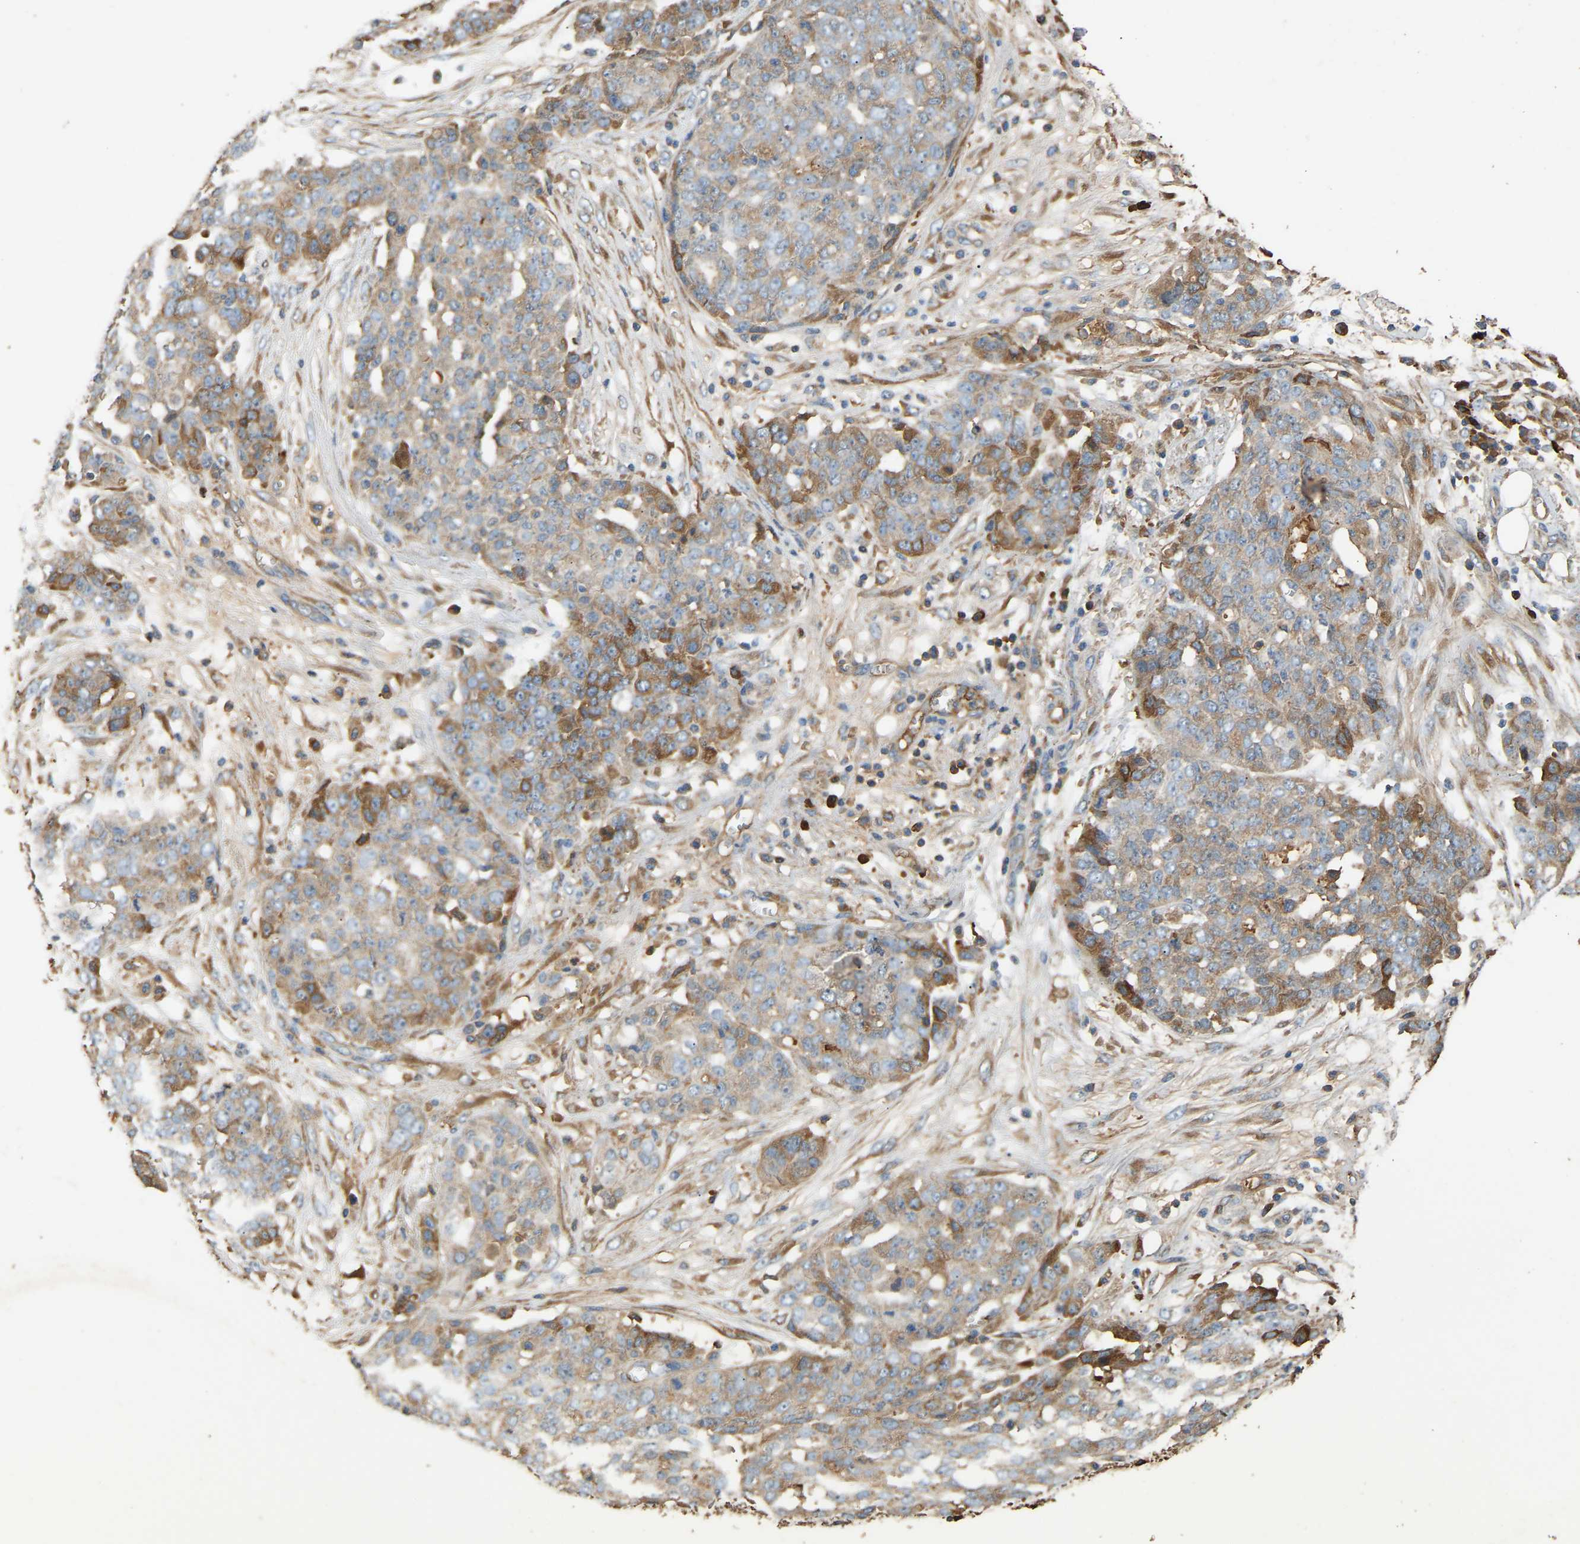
{"staining": {"intensity": "moderate", "quantity": "25%-75%", "location": "cytoplasmic/membranous"}, "tissue": "ovarian cancer", "cell_type": "Tumor cells", "image_type": "cancer", "snomed": [{"axis": "morphology", "description": "Cystadenocarcinoma, serous, NOS"}, {"axis": "topography", "description": "Soft tissue"}, {"axis": "topography", "description": "Ovary"}], "caption": "Immunohistochemical staining of serous cystadenocarcinoma (ovarian) displays medium levels of moderate cytoplasmic/membranous staining in approximately 25%-75% of tumor cells.", "gene": "TMEM268", "patient": {"sex": "female", "age": 57}}